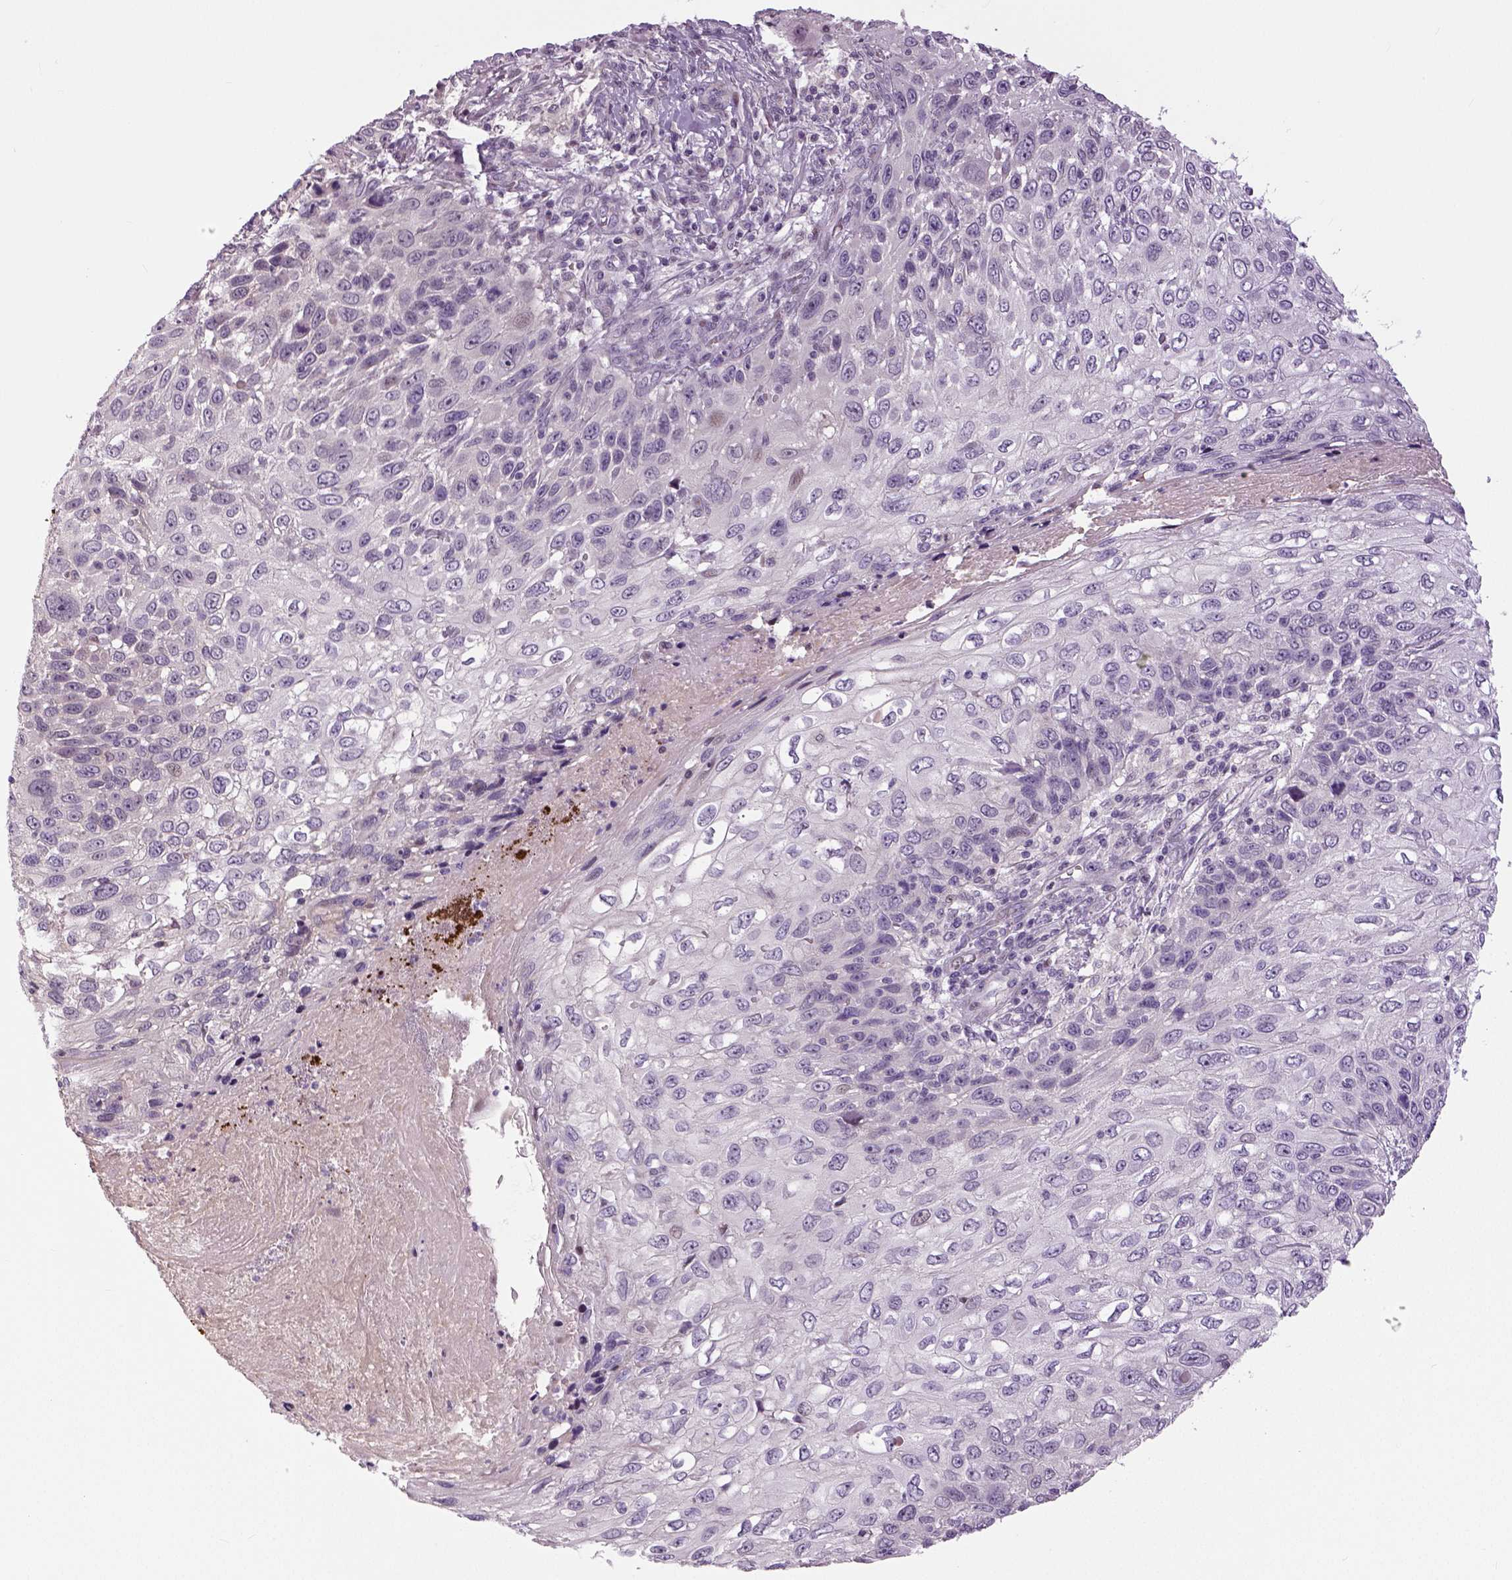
{"staining": {"intensity": "negative", "quantity": "none", "location": "none"}, "tissue": "skin cancer", "cell_type": "Tumor cells", "image_type": "cancer", "snomed": [{"axis": "morphology", "description": "Squamous cell carcinoma, NOS"}, {"axis": "topography", "description": "Skin"}], "caption": "DAB (3,3'-diaminobenzidine) immunohistochemical staining of human skin squamous cell carcinoma displays no significant staining in tumor cells.", "gene": "NECAB1", "patient": {"sex": "male", "age": 92}}